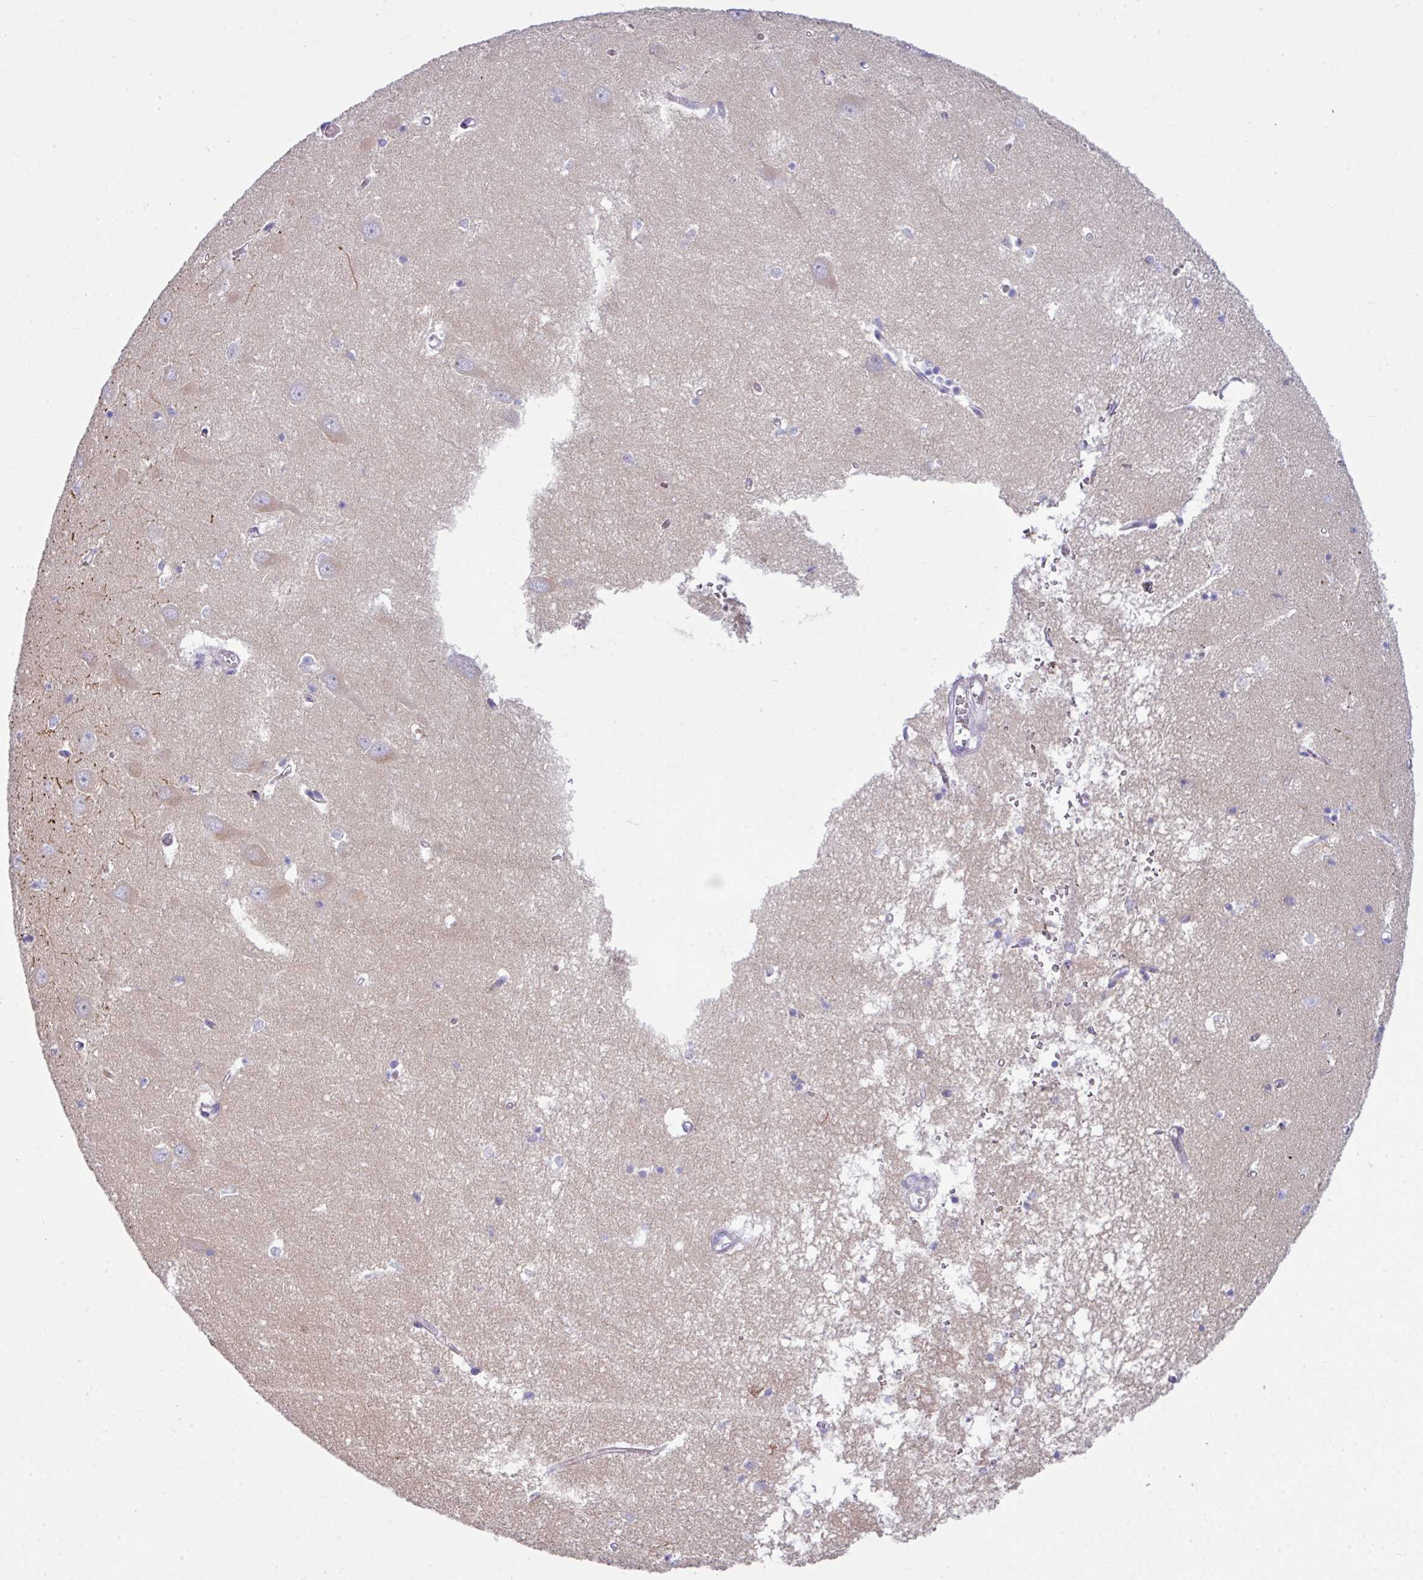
{"staining": {"intensity": "negative", "quantity": "none", "location": "none"}, "tissue": "hippocampus", "cell_type": "Glial cells", "image_type": "normal", "snomed": [{"axis": "morphology", "description": "Normal tissue, NOS"}, {"axis": "topography", "description": "Hippocampus"}], "caption": "This image is of benign hippocampus stained with immunohistochemistry (IHC) to label a protein in brown with the nuclei are counter-stained blue. There is no positivity in glial cells.", "gene": "ABCC5", "patient": {"sex": "male", "age": 70}}